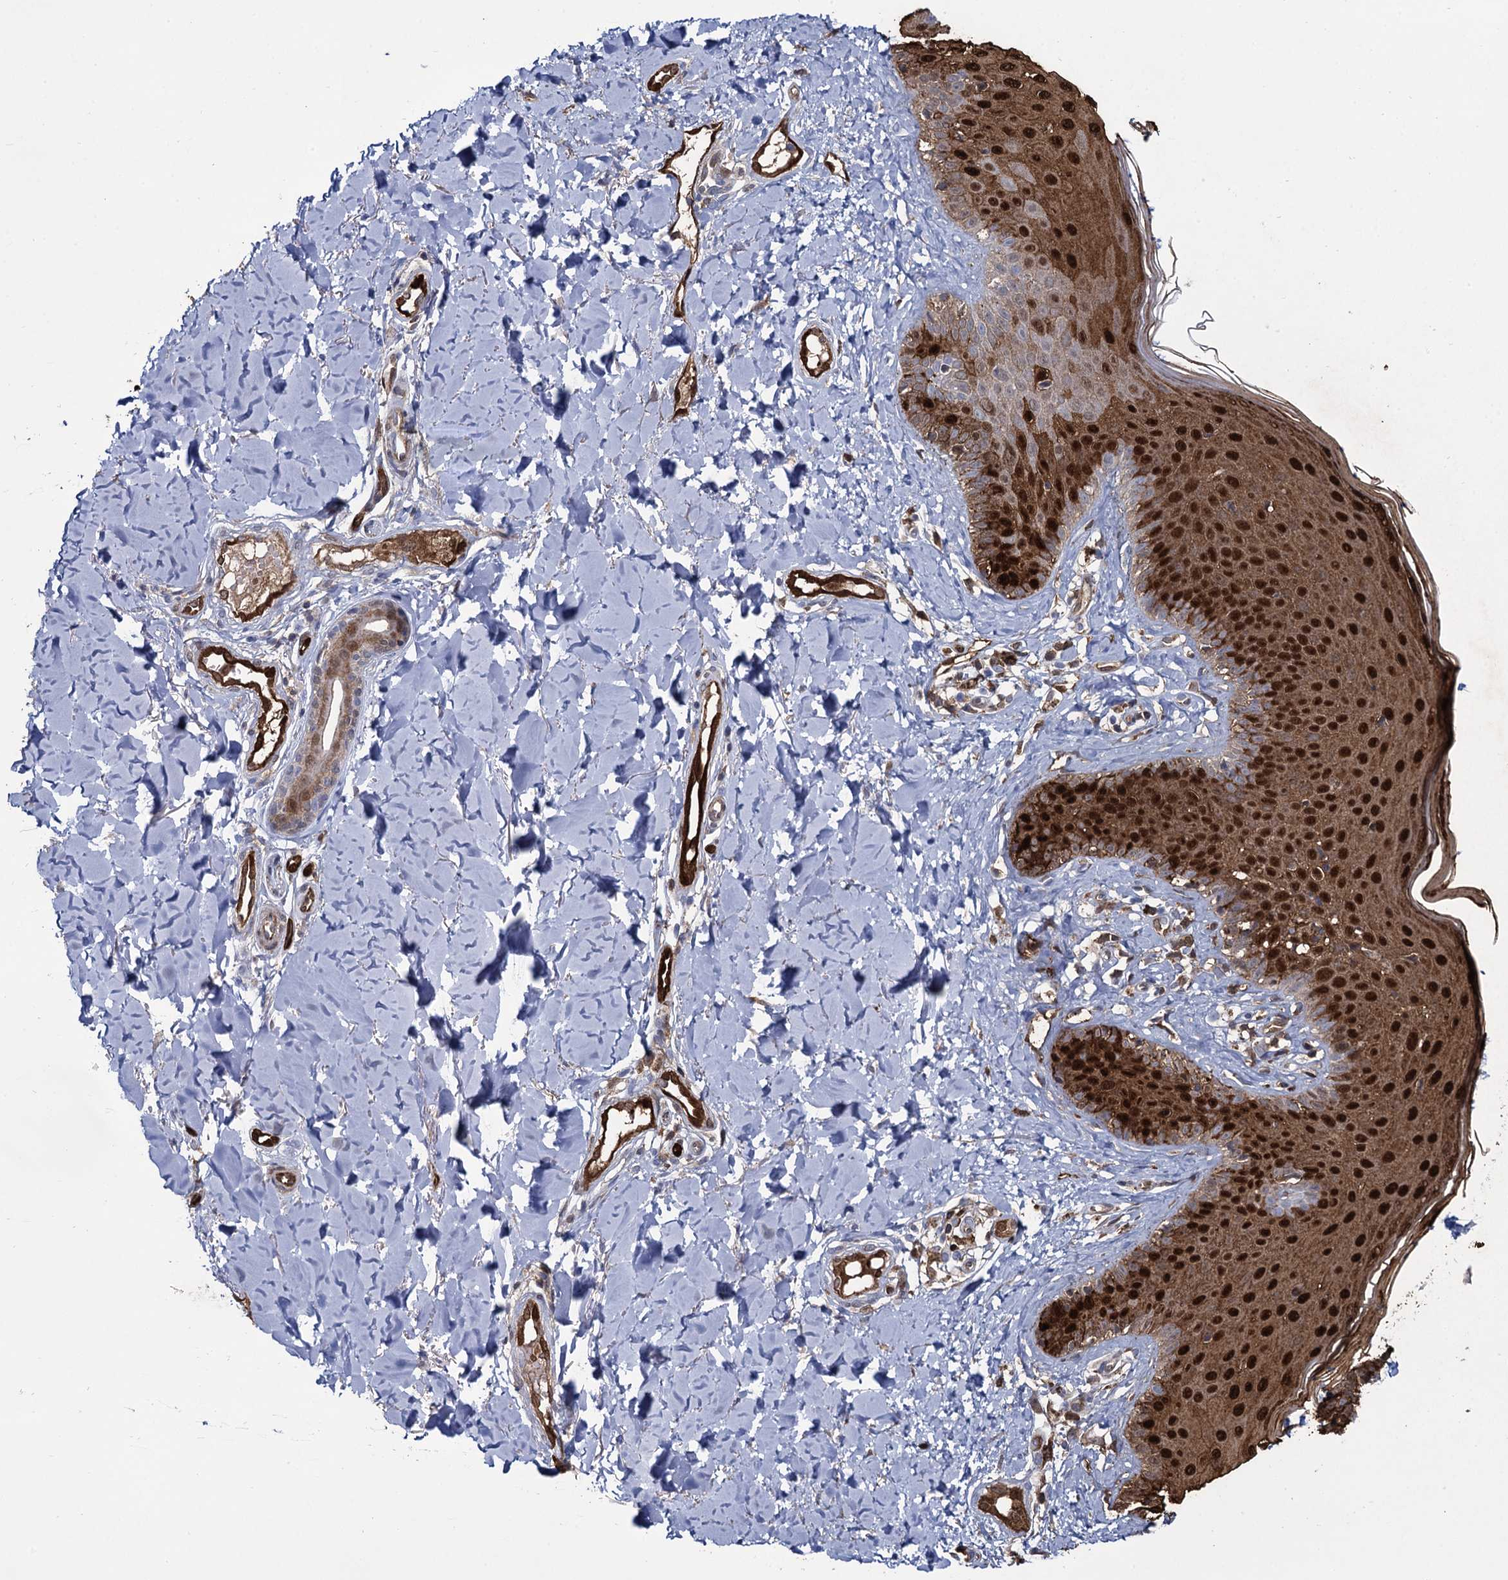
{"staining": {"intensity": "negative", "quantity": "none", "location": "none"}, "tissue": "skin", "cell_type": "Fibroblasts", "image_type": "normal", "snomed": [{"axis": "morphology", "description": "Normal tissue, NOS"}, {"axis": "topography", "description": "Skin"}], "caption": "A high-resolution micrograph shows immunohistochemistry (IHC) staining of benign skin, which exhibits no significant staining in fibroblasts. (DAB IHC, high magnification).", "gene": "FABP5", "patient": {"sex": "male", "age": 52}}